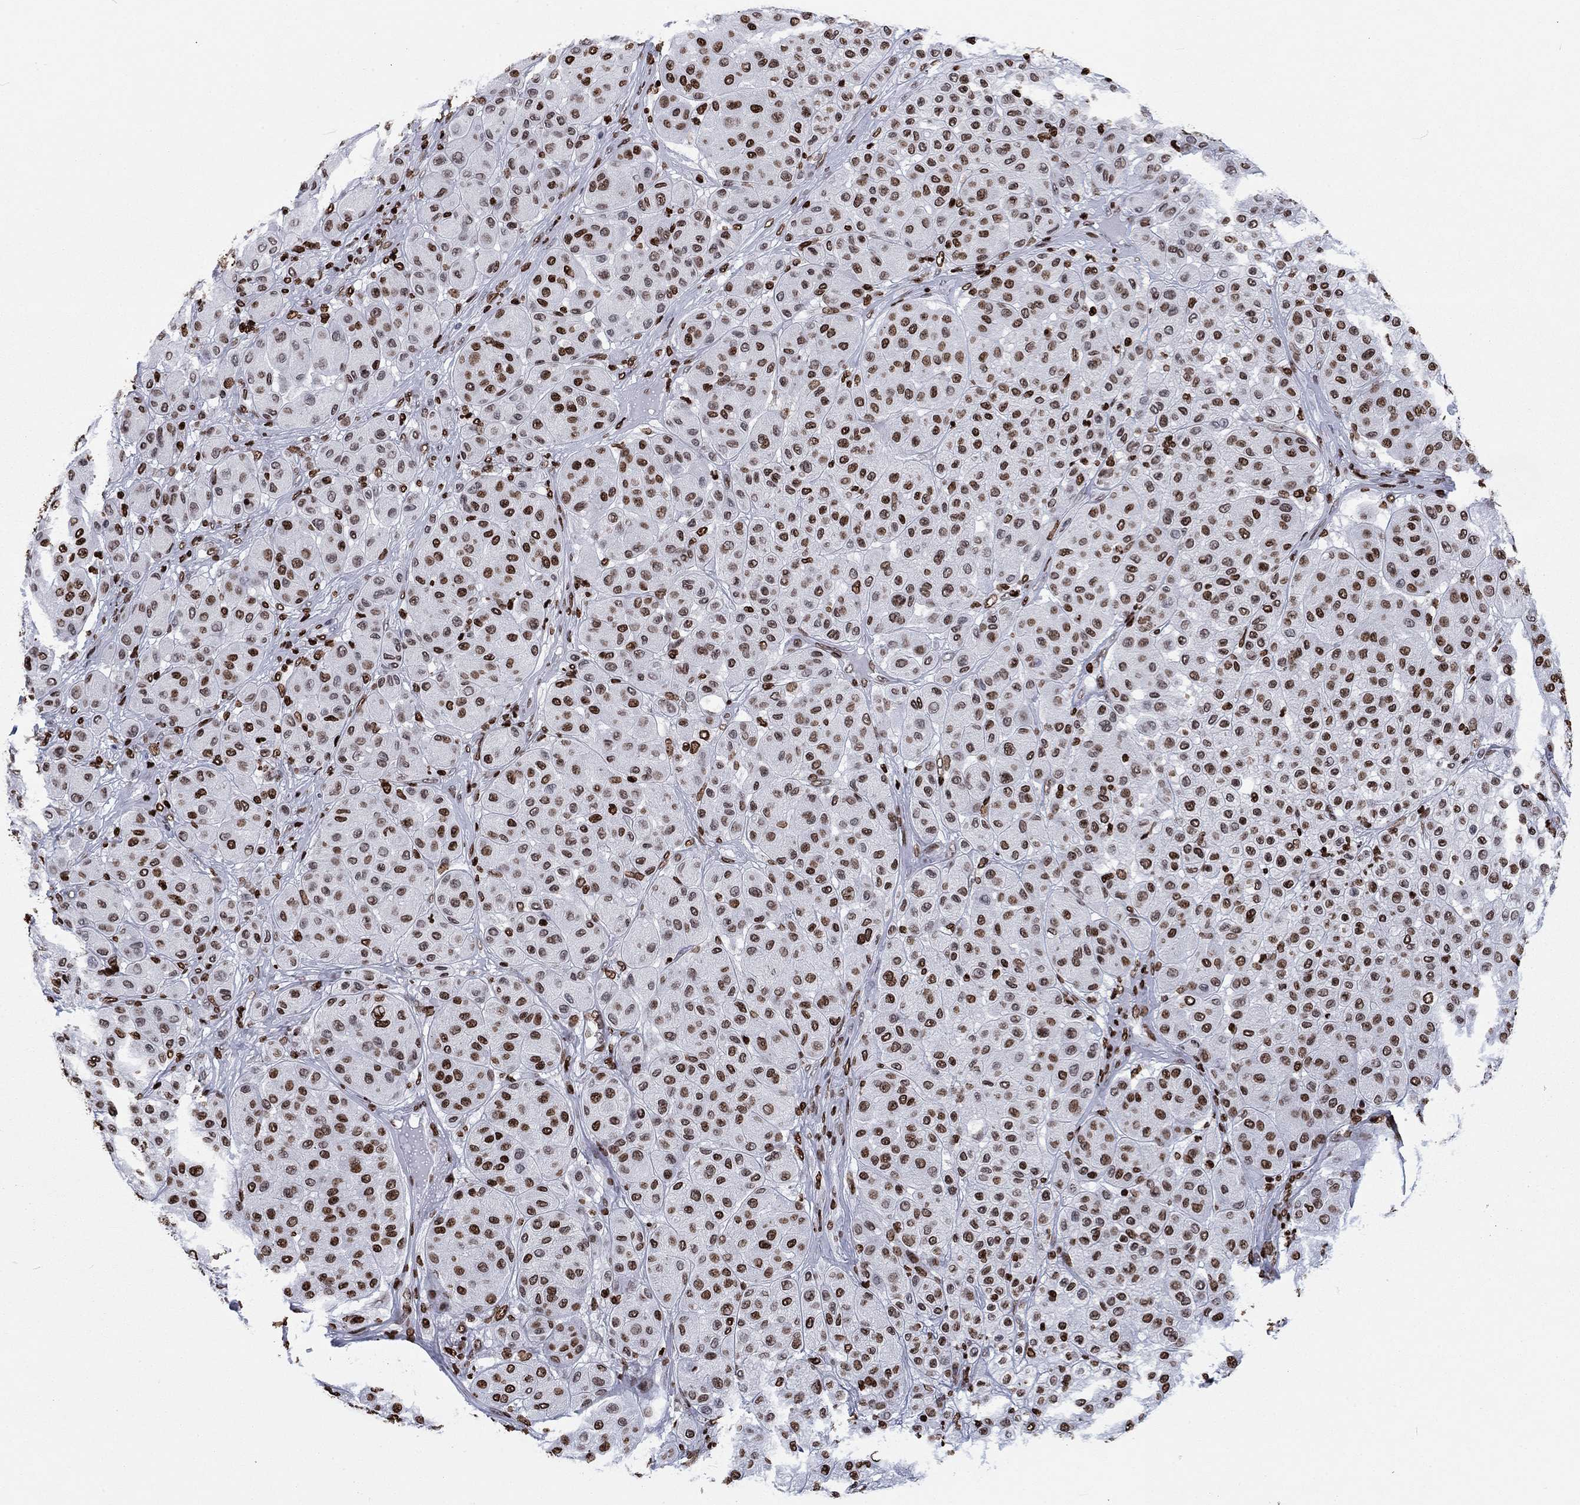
{"staining": {"intensity": "strong", "quantity": "25%-75%", "location": "nuclear"}, "tissue": "melanoma", "cell_type": "Tumor cells", "image_type": "cancer", "snomed": [{"axis": "morphology", "description": "Malignant melanoma, Metastatic site"}, {"axis": "topography", "description": "Smooth muscle"}], "caption": "The photomicrograph demonstrates staining of malignant melanoma (metastatic site), revealing strong nuclear protein staining (brown color) within tumor cells. The protein is shown in brown color, while the nuclei are stained blue.", "gene": "H1-5", "patient": {"sex": "male", "age": 41}}